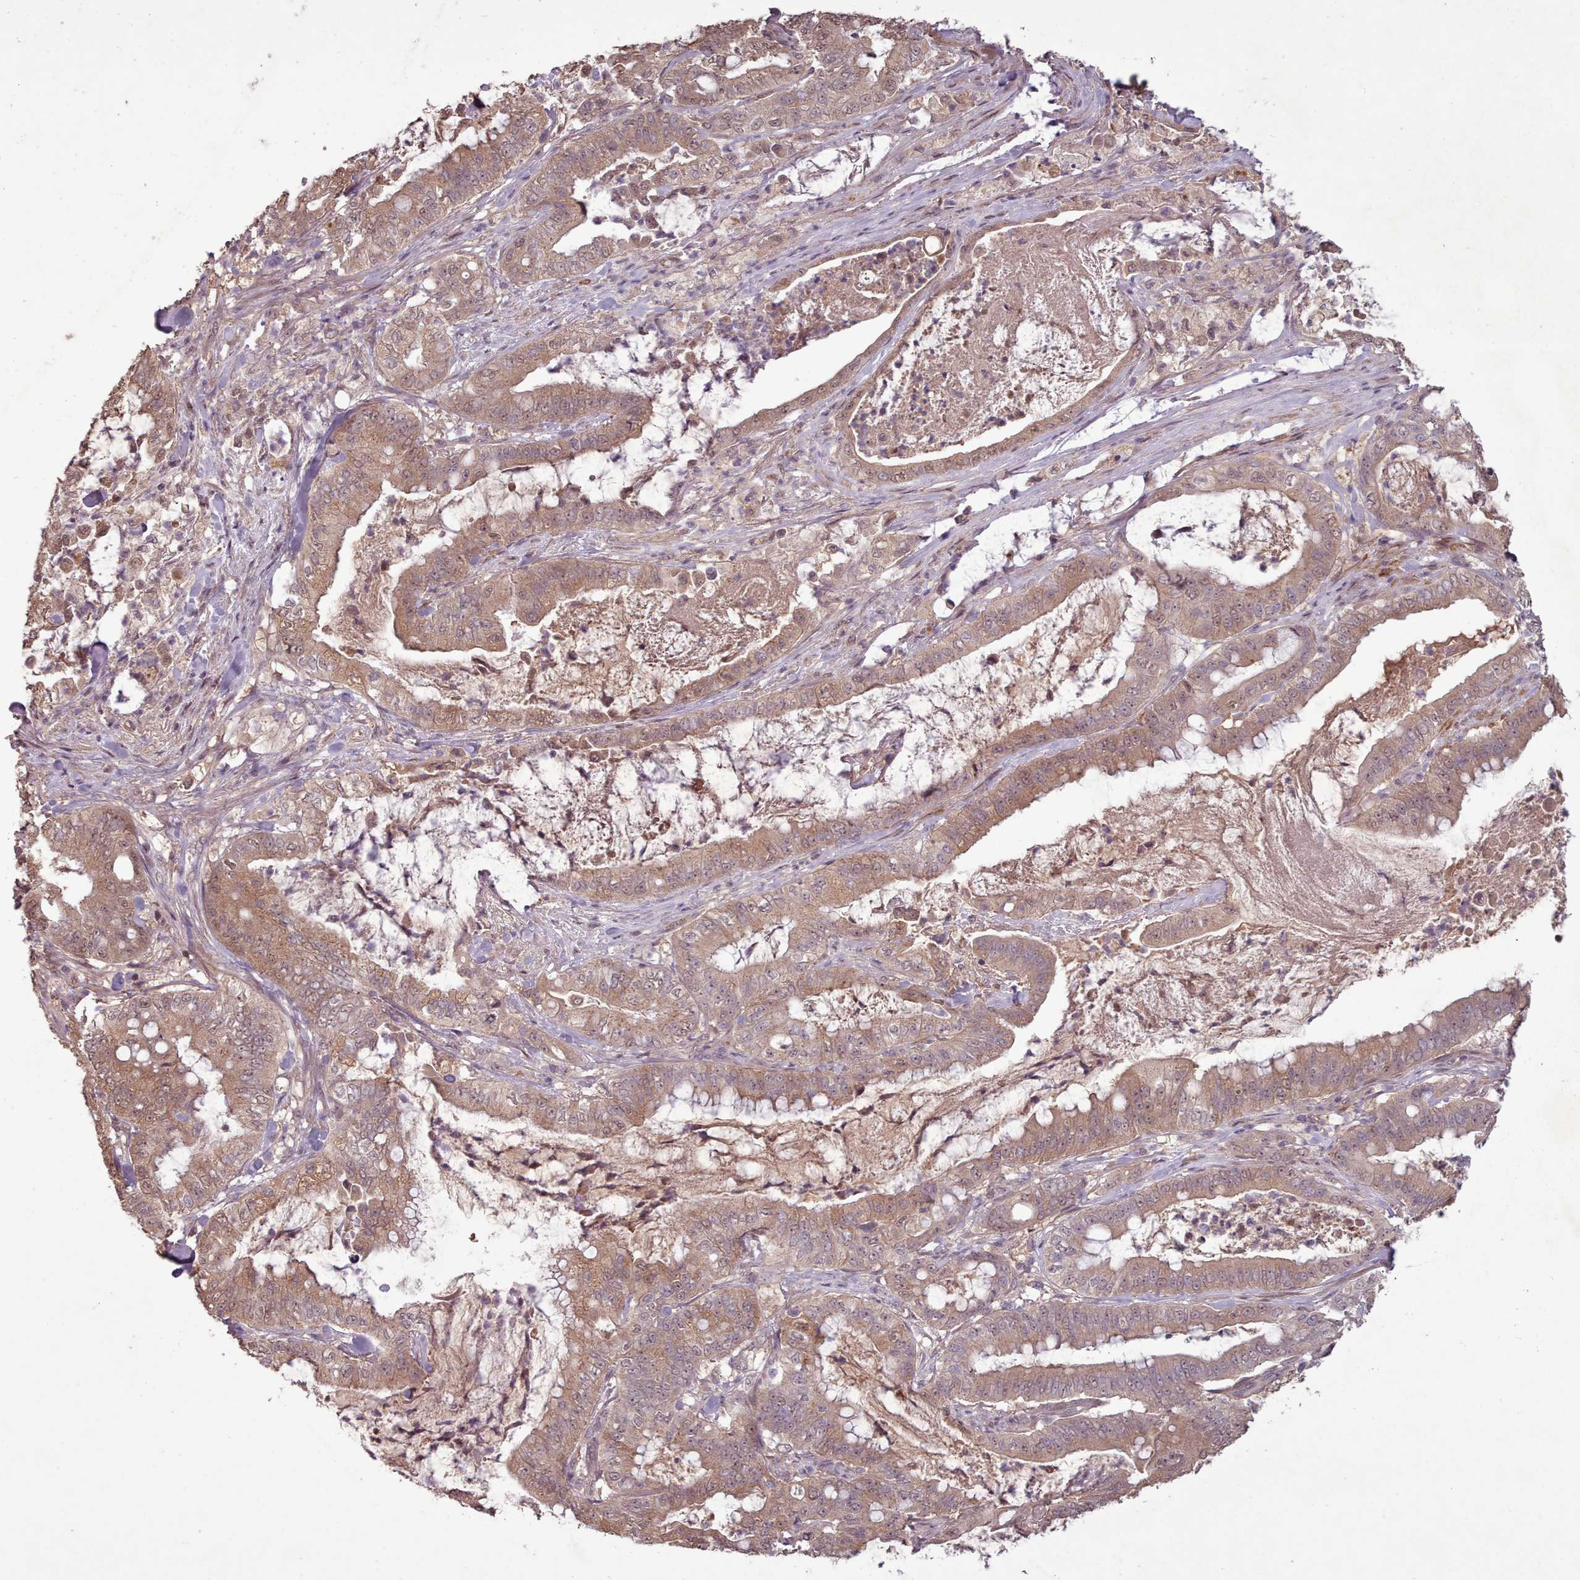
{"staining": {"intensity": "moderate", "quantity": ">75%", "location": "cytoplasmic/membranous,nuclear"}, "tissue": "pancreatic cancer", "cell_type": "Tumor cells", "image_type": "cancer", "snomed": [{"axis": "morphology", "description": "Adenocarcinoma, NOS"}, {"axis": "topography", "description": "Pancreas"}], "caption": "IHC staining of pancreatic cancer (adenocarcinoma), which shows medium levels of moderate cytoplasmic/membranous and nuclear positivity in approximately >75% of tumor cells indicating moderate cytoplasmic/membranous and nuclear protein expression. The staining was performed using DAB (3,3'-diaminobenzidine) (brown) for protein detection and nuclei were counterstained in hematoxylin (blue).", "gene": "CDC6", "patient": {"sex": "male", "age": 71}}